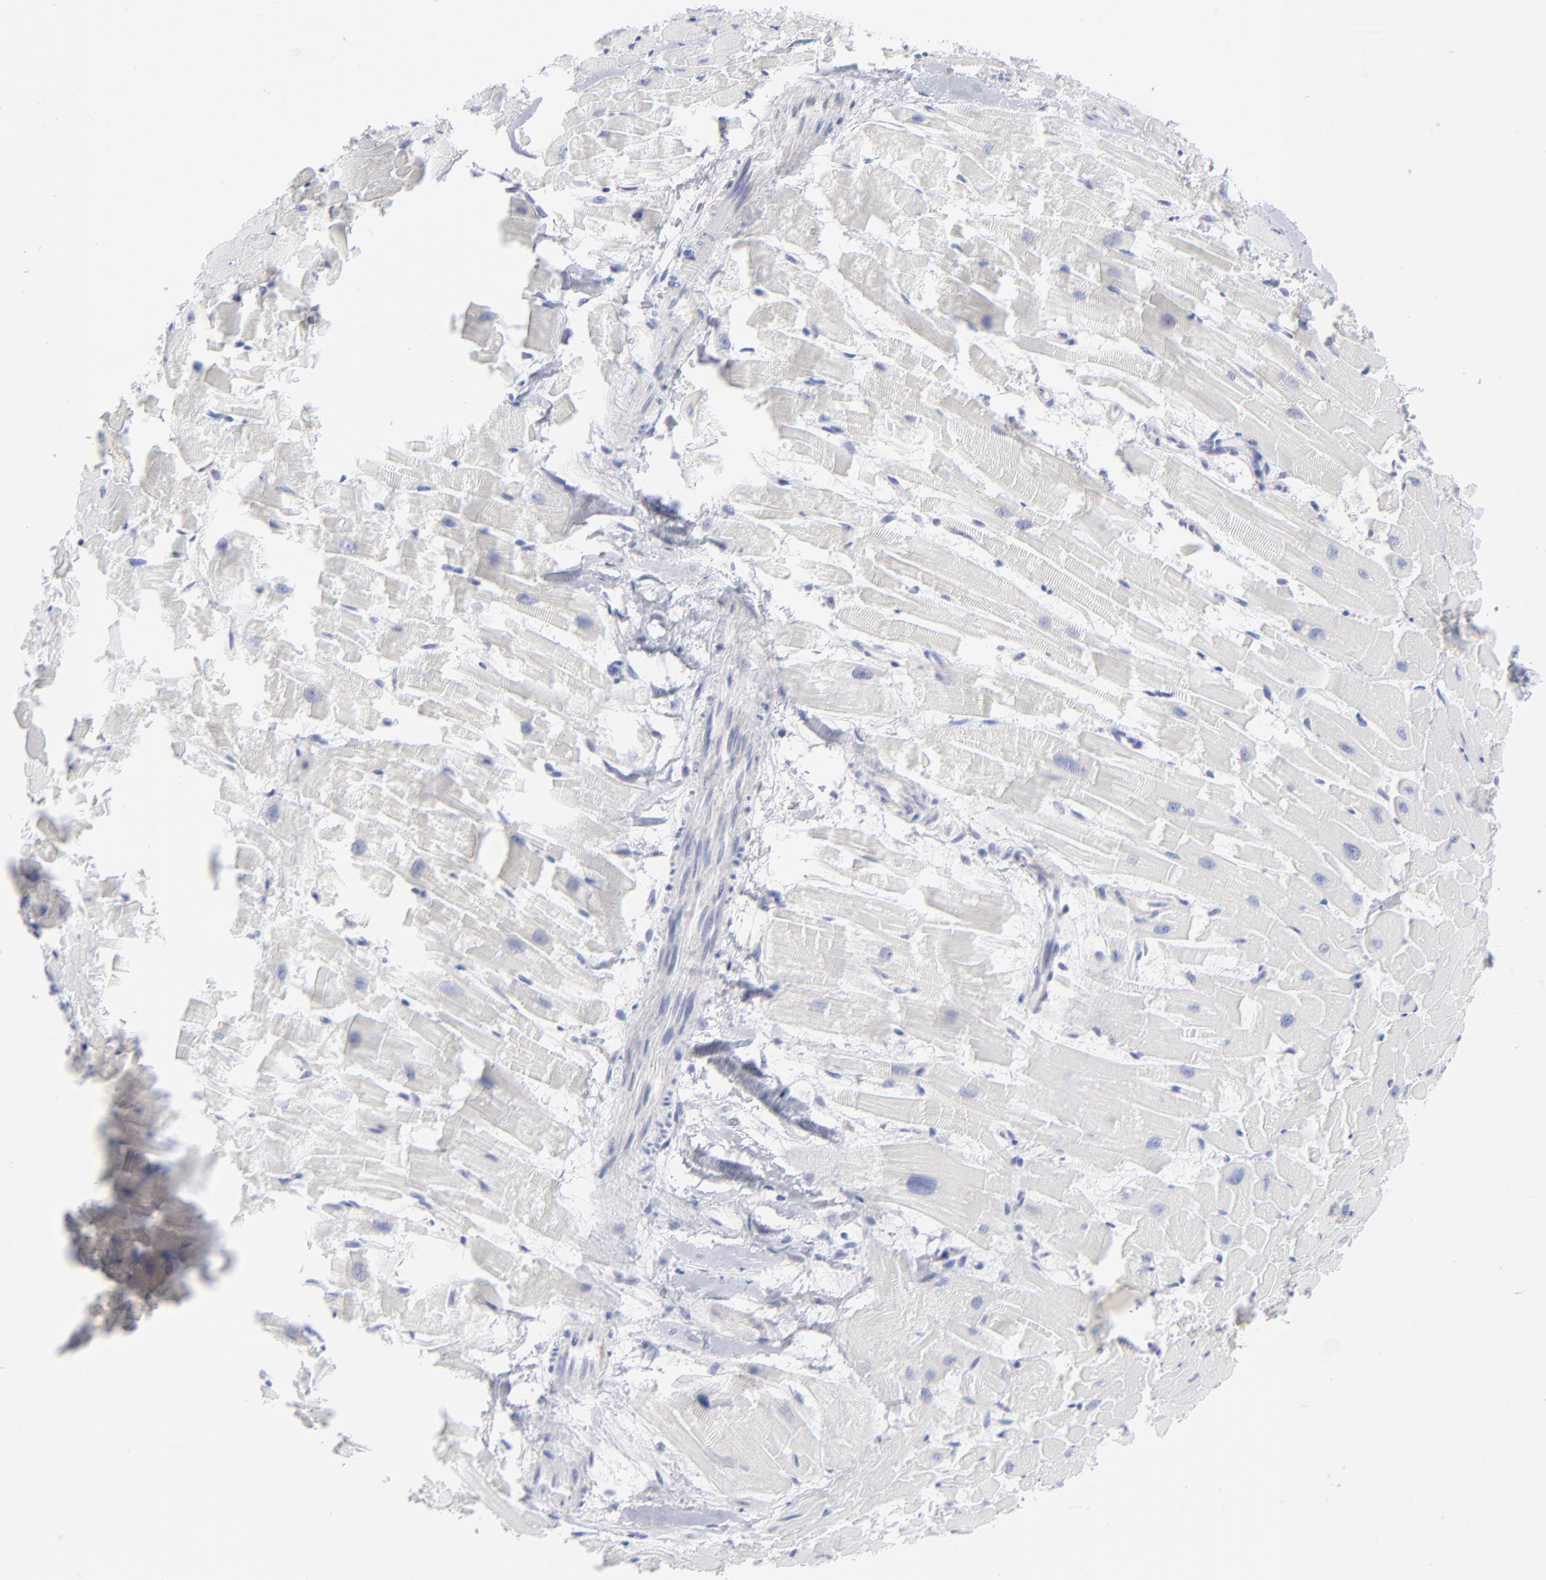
{"staining": {"intensity": "negative", "quantity": "none", "location": "none"}, "tissue": "heart muscle", "cell_type": "Cardiomyocytes", "image_type": "normal", "snomed": [{"axis": "morphology", "description": "Normal tissue, NOS"}, {"axis": "topography", "description": "Heart"}], "caption": "Immunohistochemical staining of benign human heart muscle shows no significant staining in cardiomyocytes.", "gene": "EIF2AK2", "patient": {"sex": "female", "age": 19}}